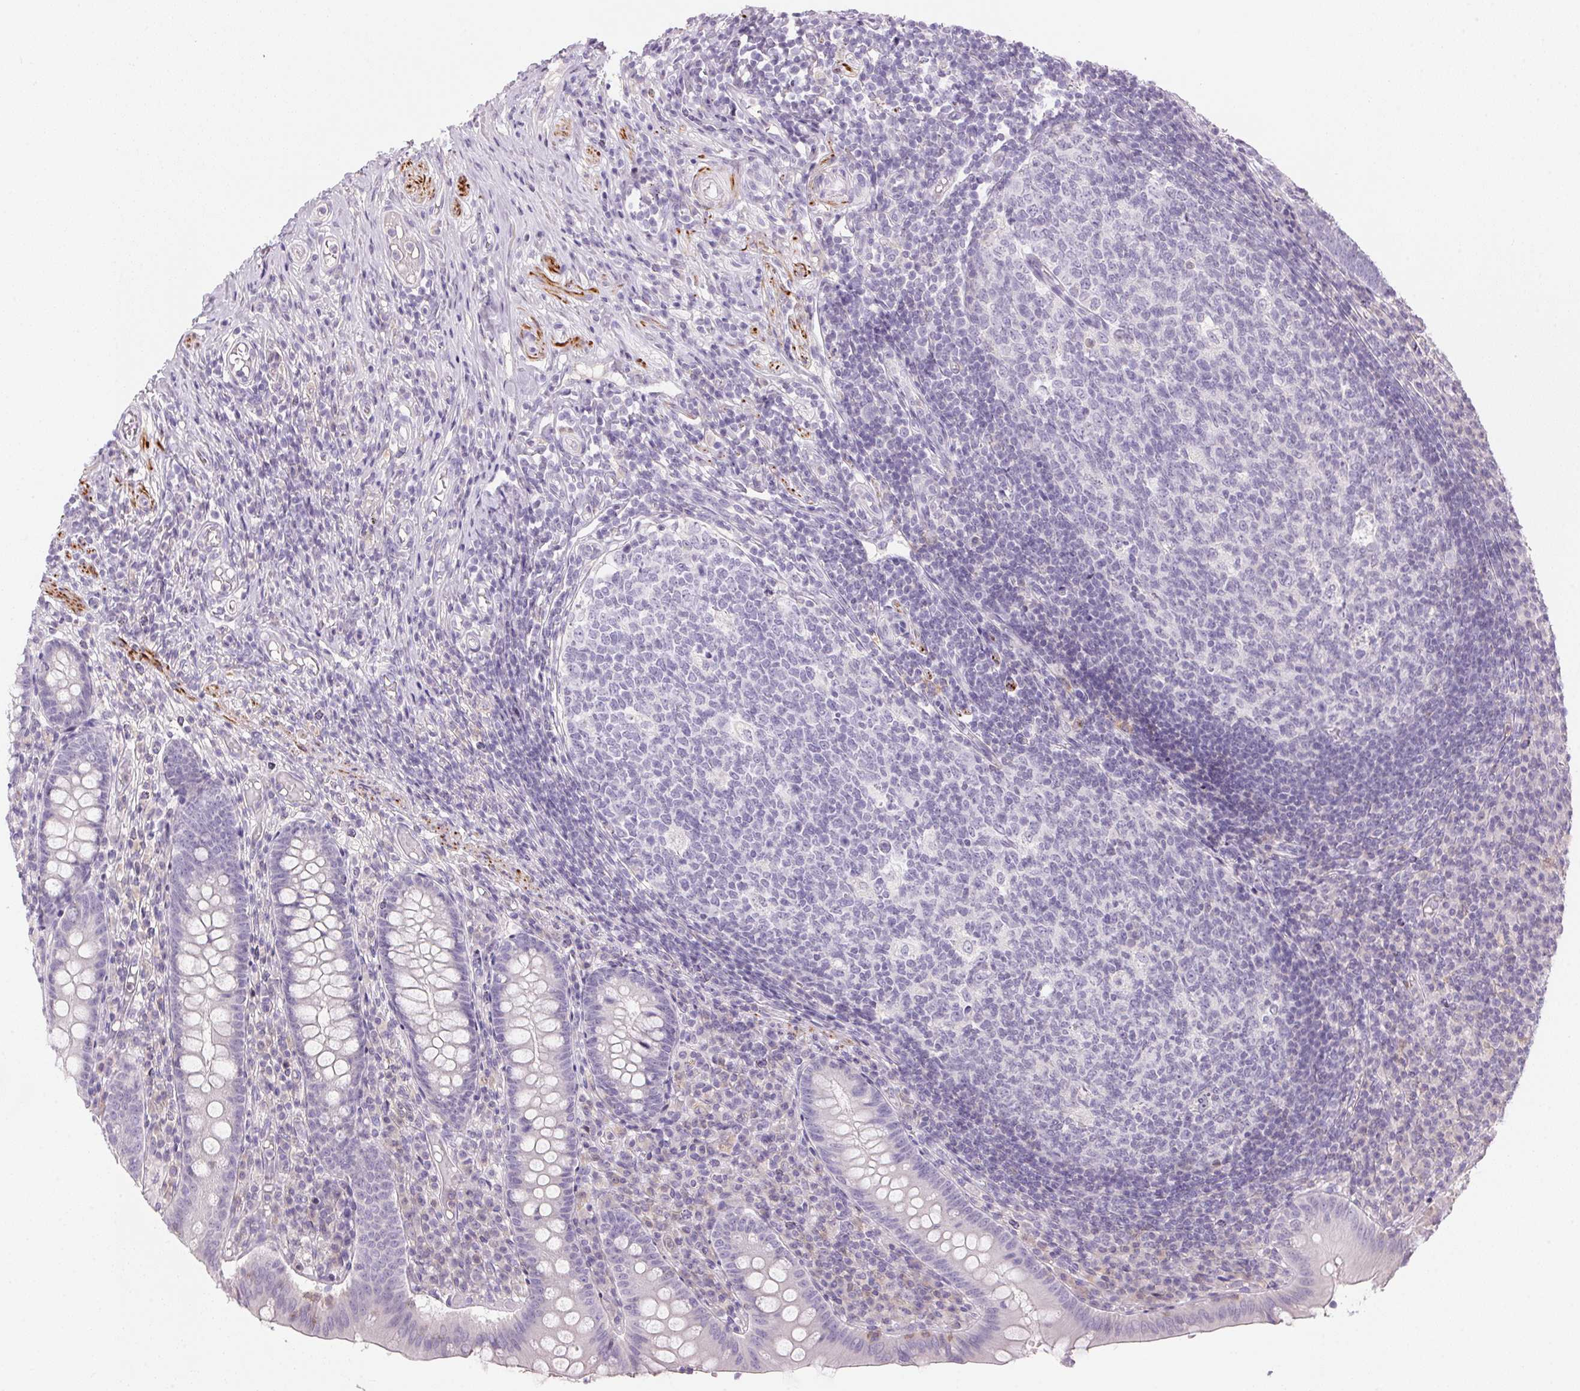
{"staining": {"intensity": "negative", "quantity": "none", "location": "none"}, "tissue": "appendix", "cell_type": "Glandular cells", "image_type": "normal", "snomed": [{"axis": "morphology", "description": "Normal tissue, NOS"}, {"axis": "topography", "description": "Appendix"}], "caption": "A micrograph of appendix stained for a protein reveals no brown staining in glandular cells. (DAB IHC, high magnification).", "gene": "ECPAS", "patient": {"sex": "male", "age": 18}}